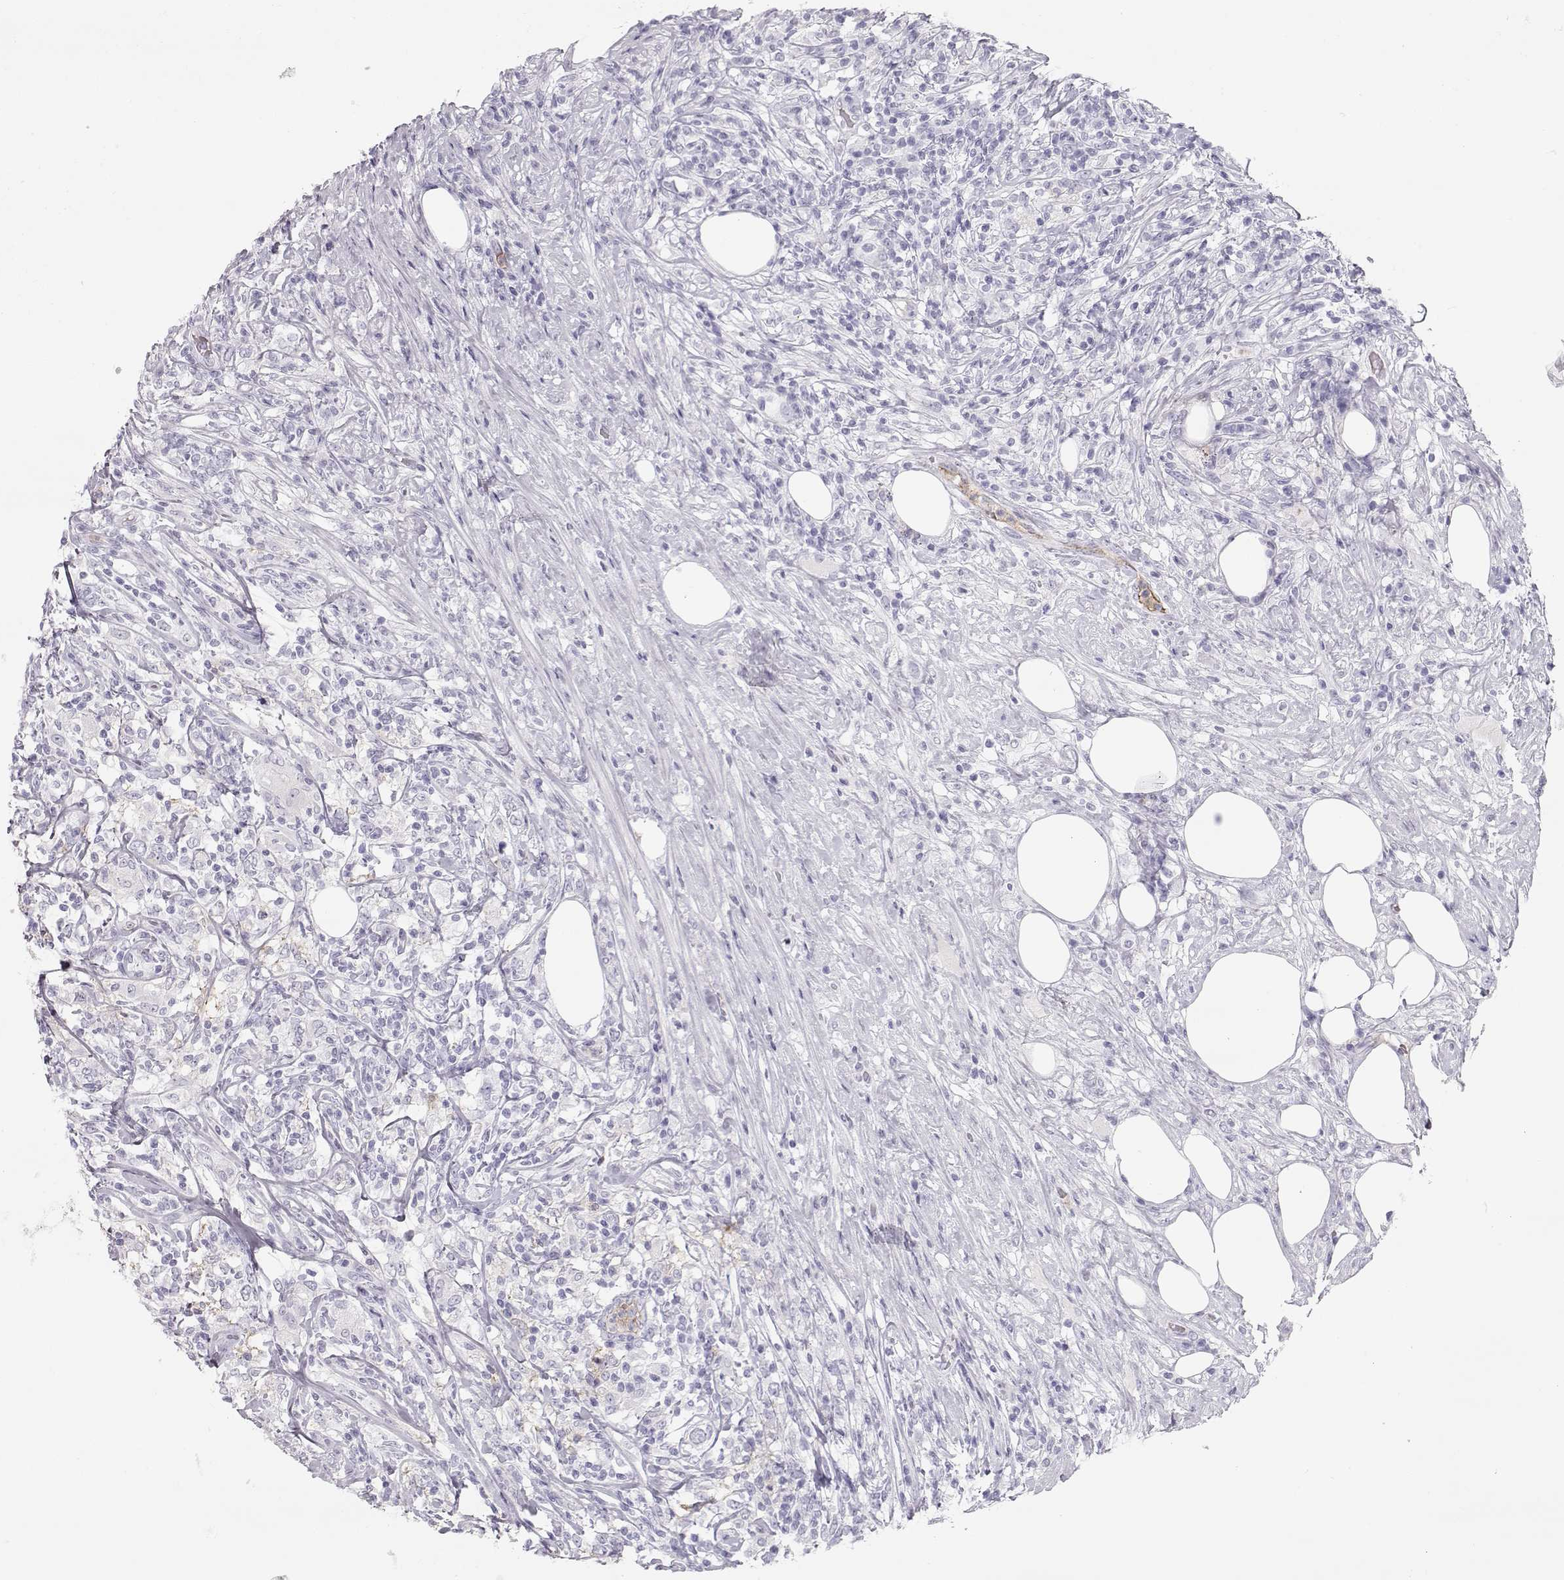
{"staining": {"intensity": "negative", "quantity": "none", "location": "none"}, "tissue": "lymphoma", "cell_type": "Tumor cells", "image_type": "cancer", "snomed": [{"axis": "morphology", "description": "Malignant lymphoma, non-Hodgkin's type, High grade"}, {"axis": "topography", "description": "Lymph node"}], "caption": "A histopathology image of malignant lymphoma, non-Hodgkin's type (high-grade) stained for a protein demonstrates no brown staining in tumor cells.", "gene": "MIP", "patient": {"sex": "female", "age": 84}}